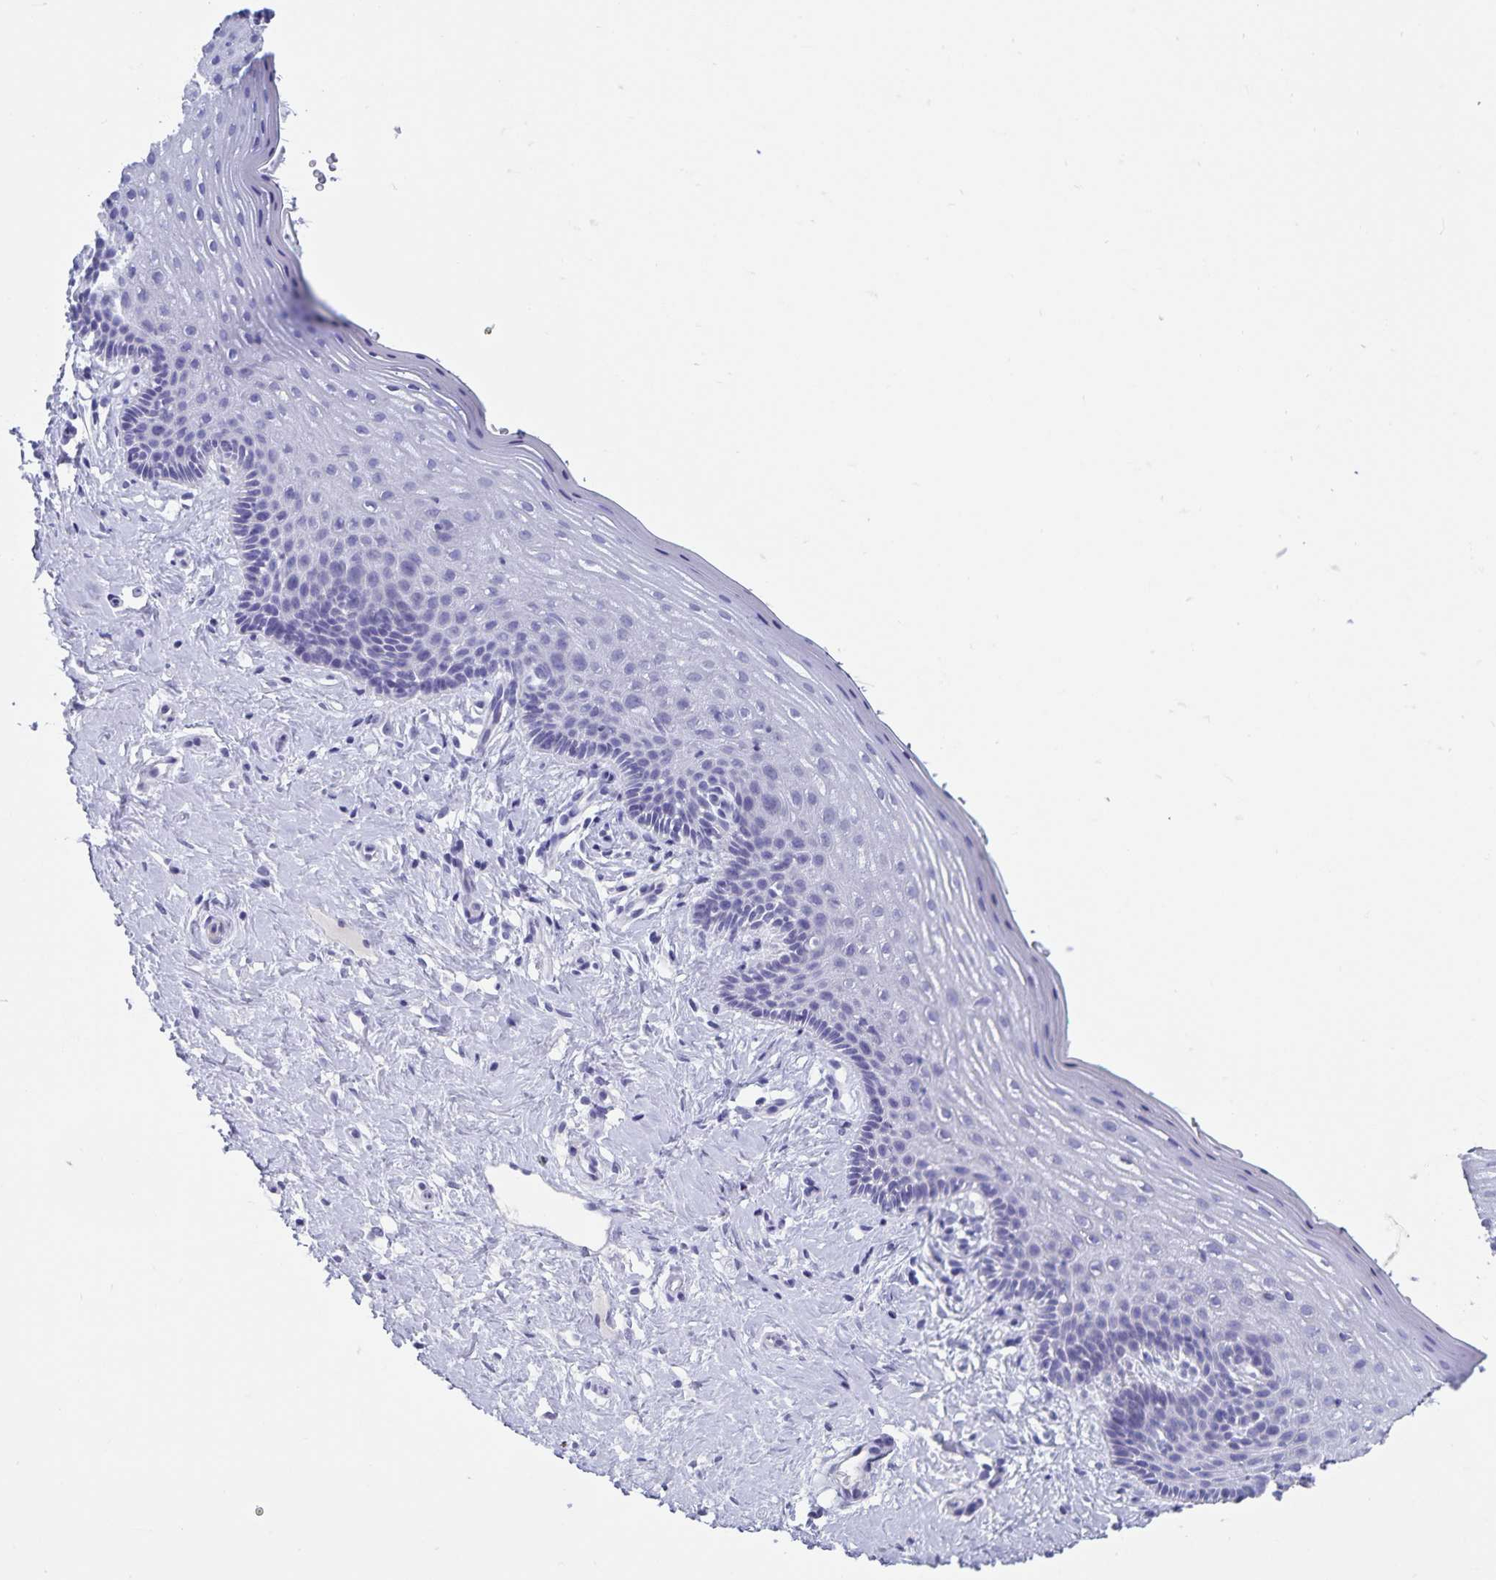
{"staining": {"intensity": "negative", "quantity": "none", "location": "none"}, "tissue": "vagina", "cell_type": "Squamous epithelial cells", "image_type": "normal", "snomed": [{"axis": "morphology", "description": "Normal tissue, NOS"}, {"axis": "topography", "description": "Vagina"}], "caption": "Immunohistochemical staining of benign vagina exhibits no significant staining in squamous epithelial cells.", "gene": "C11orf42", "patient": {"sex": "female", "age": 42}}